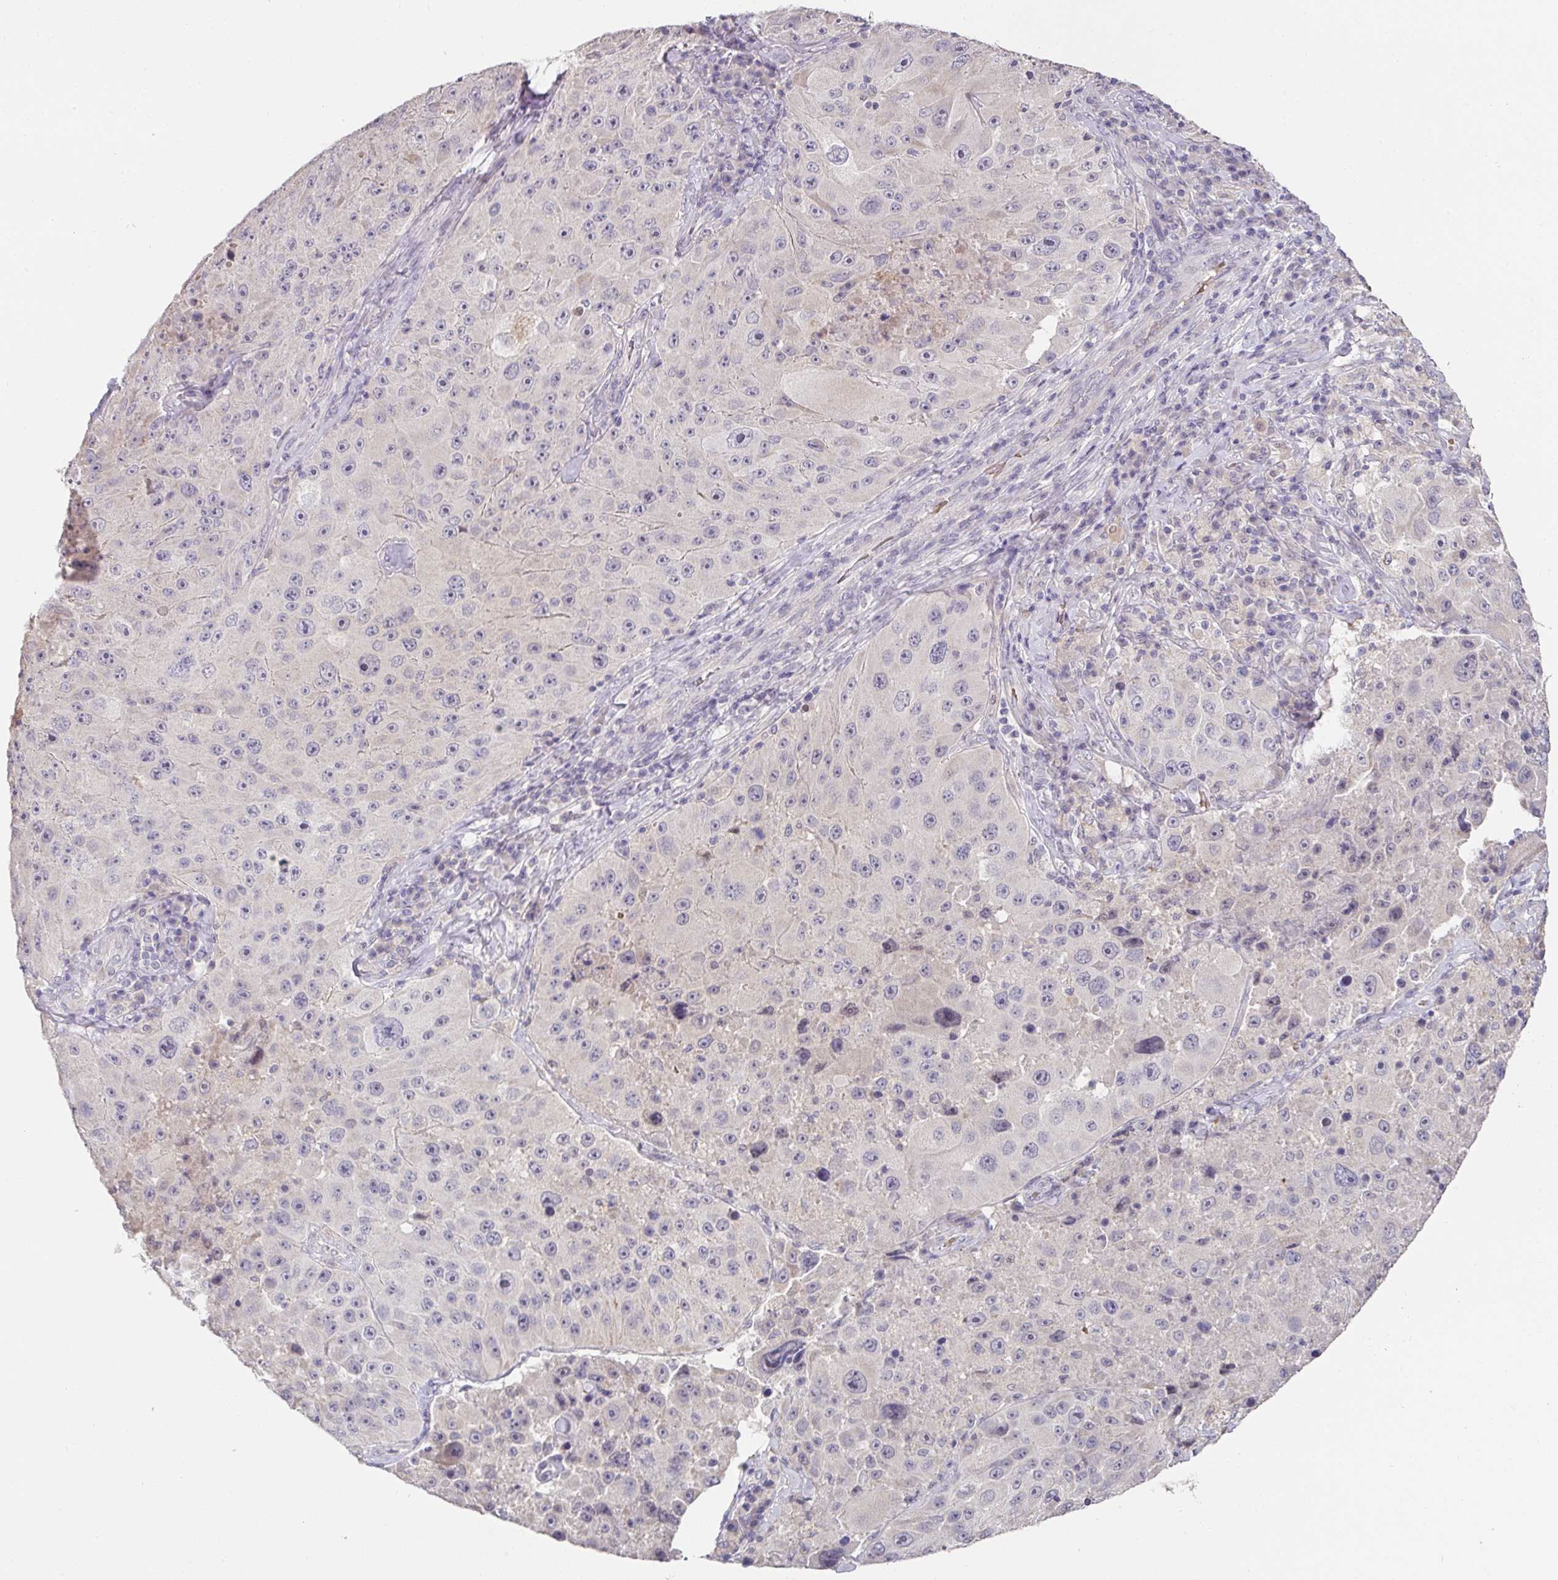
{"staining": {"intensity": "negative", "quantity": "none", "location": "none"}, "tissue": "melanoma", "cell_type": "Tumor cells", "image_type": "cancer", "snomed": [{"axis": "morphology", "description": "Malignant melanoma, Metastatic site"}, {"axis": "topography", "description": "Lymph node"}], "caption": "Melanoma was stained to show a protein in brown. There is no significant staining in tumor cells. Nuclei are stained in blue.", "gene": "FOXN4", "patient": {"sex": "male", "age": 62}}